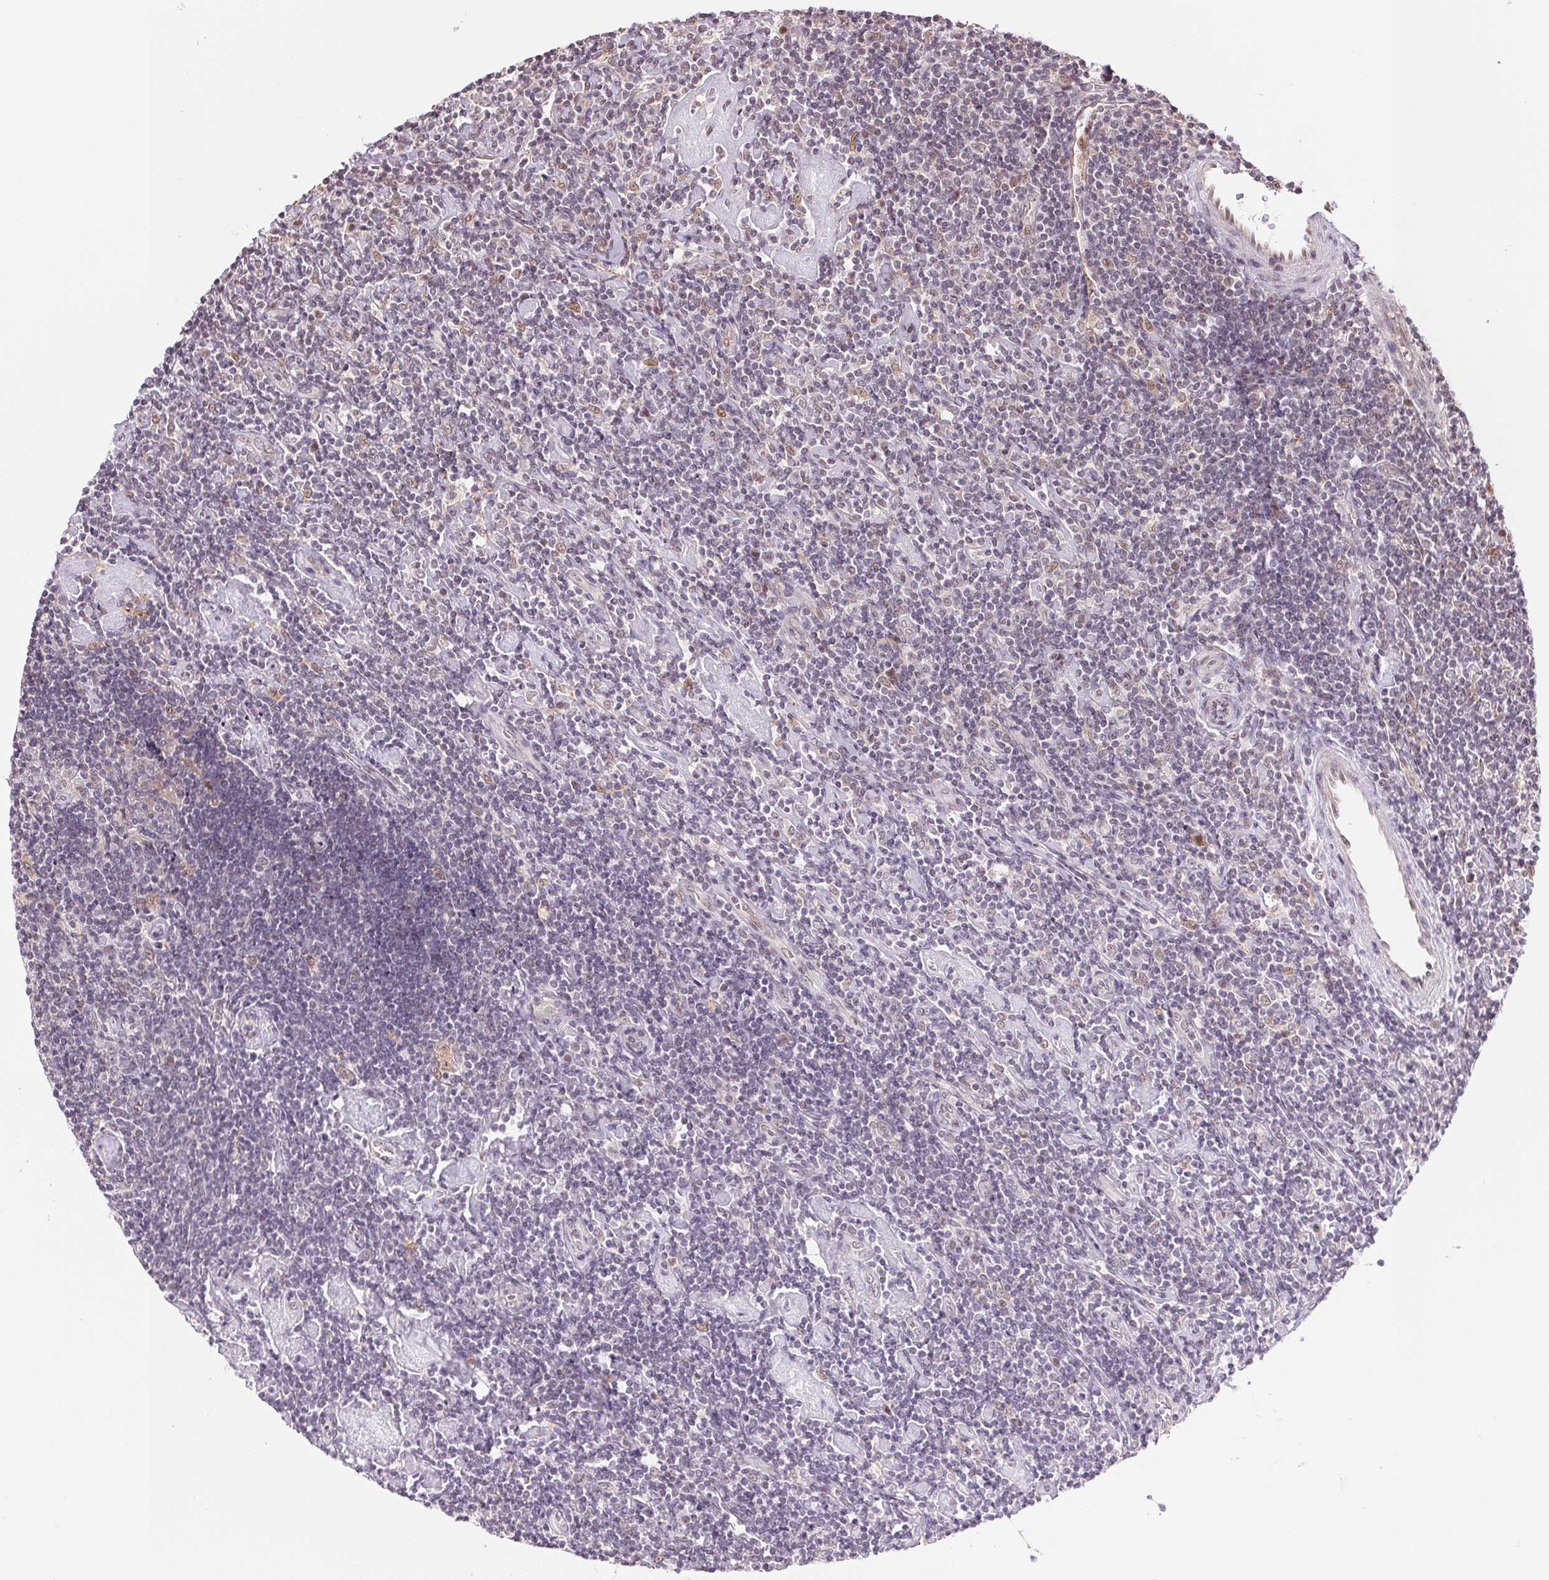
{"staining": {"intensity": "negative", "quantity": "none", "location": "none"}, "tissue": "lymphoma", "cell_type": "Tumor cells", "image_type": "cancer", "snomed": [{"axis": "morphology", "description": "Hodgkin's disease, NOS"}, {"axis": "topography", "description": "Lymph node"}], "caption": "Hodgkin's disease was stained to show a protein in brown. There is no significant staining in tumor cells.", "gene": "GRHL3", "patient": {"sex": "male", "age": 40}}